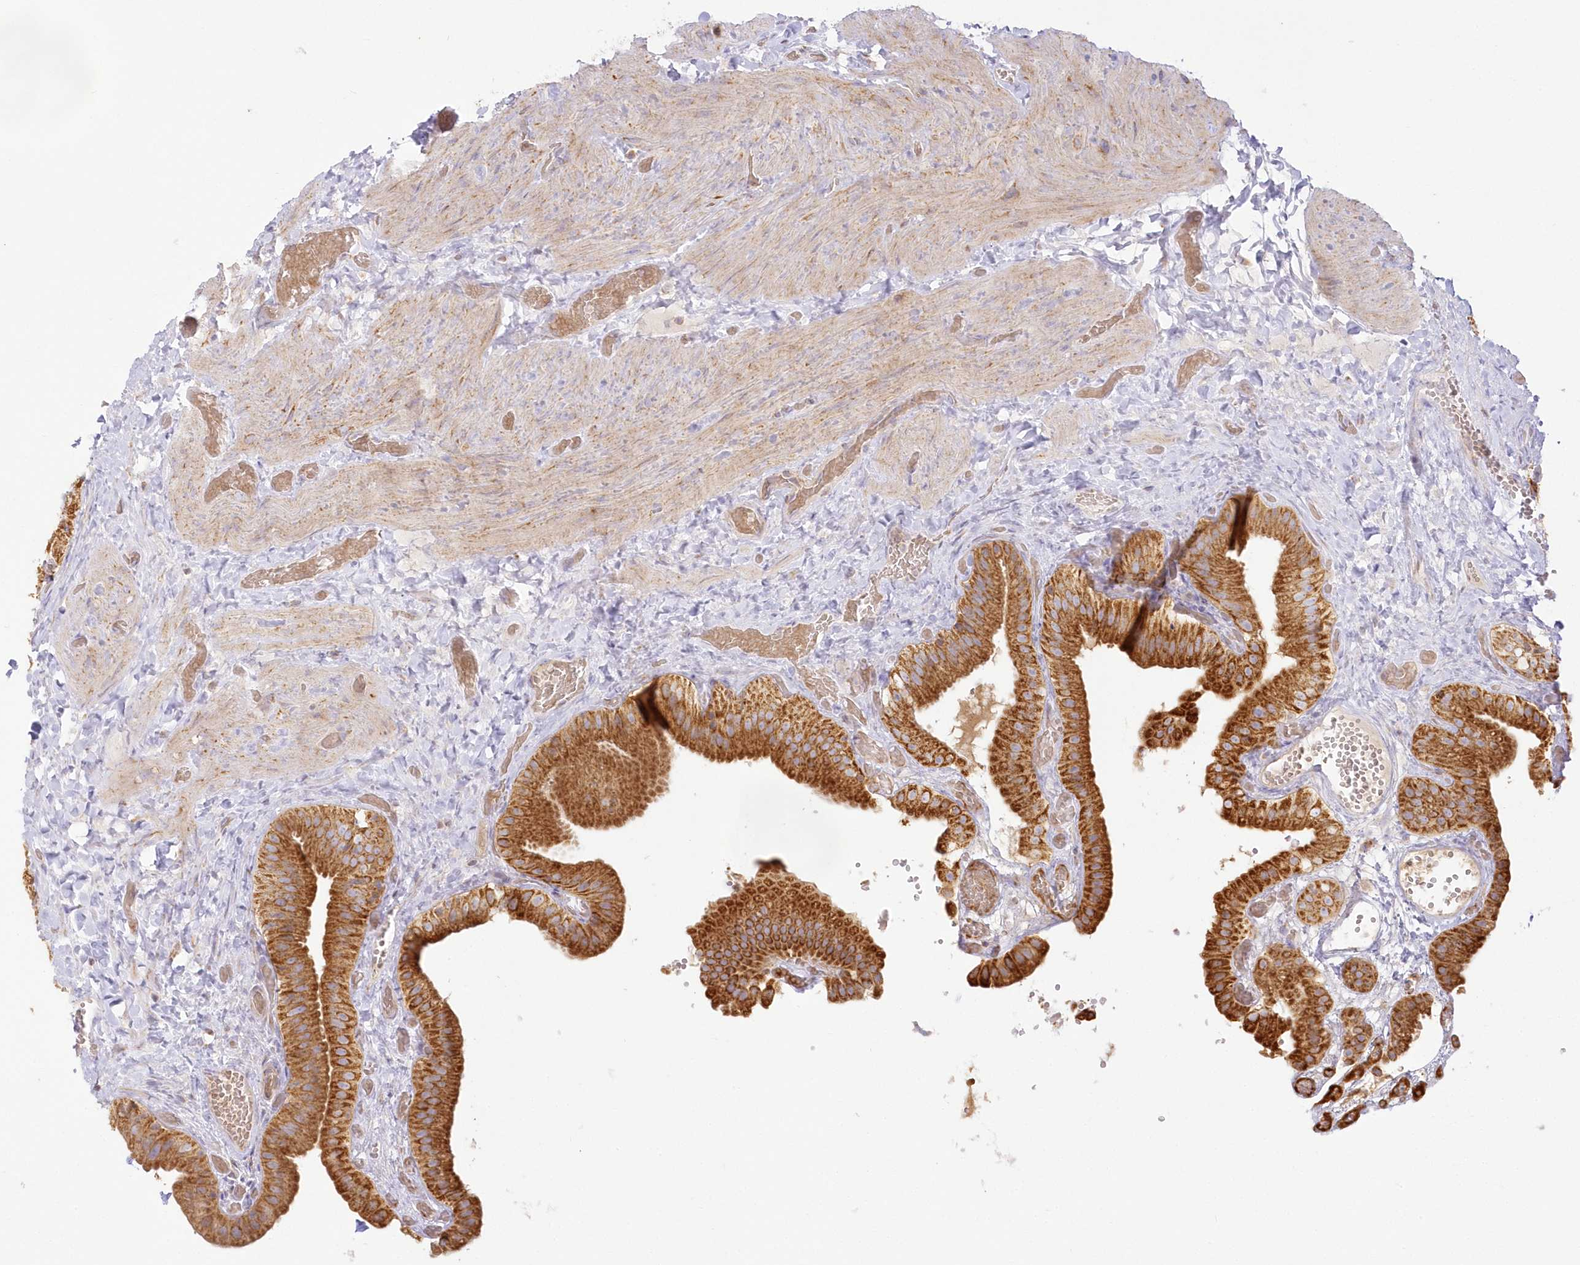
{"staining": {"intensity": "strong", "quantity": ">75%", "location": "cytoplasmic/membranous"}, "tissue": "gallbladder", "cell_type": "Glandular cells", "image_type": "normal", "snomed": [{"axis": "morphology", "description": "Normal tissue, NOS"}, {"axis": "topography", "description": "Gallbladder"}], "caption": "Immunohistochemistry micrograph of normal gallbladder: human gallbladder stained using immunohistochemistry displays high levels of strong protein expression localized specifically in the cytoplasmic/membranous of glandular cells, appearing as a cytoplasmic/membranous brown color.", "gene": "TBC1D14", "patient": {"sex": "female", "age": 64}}